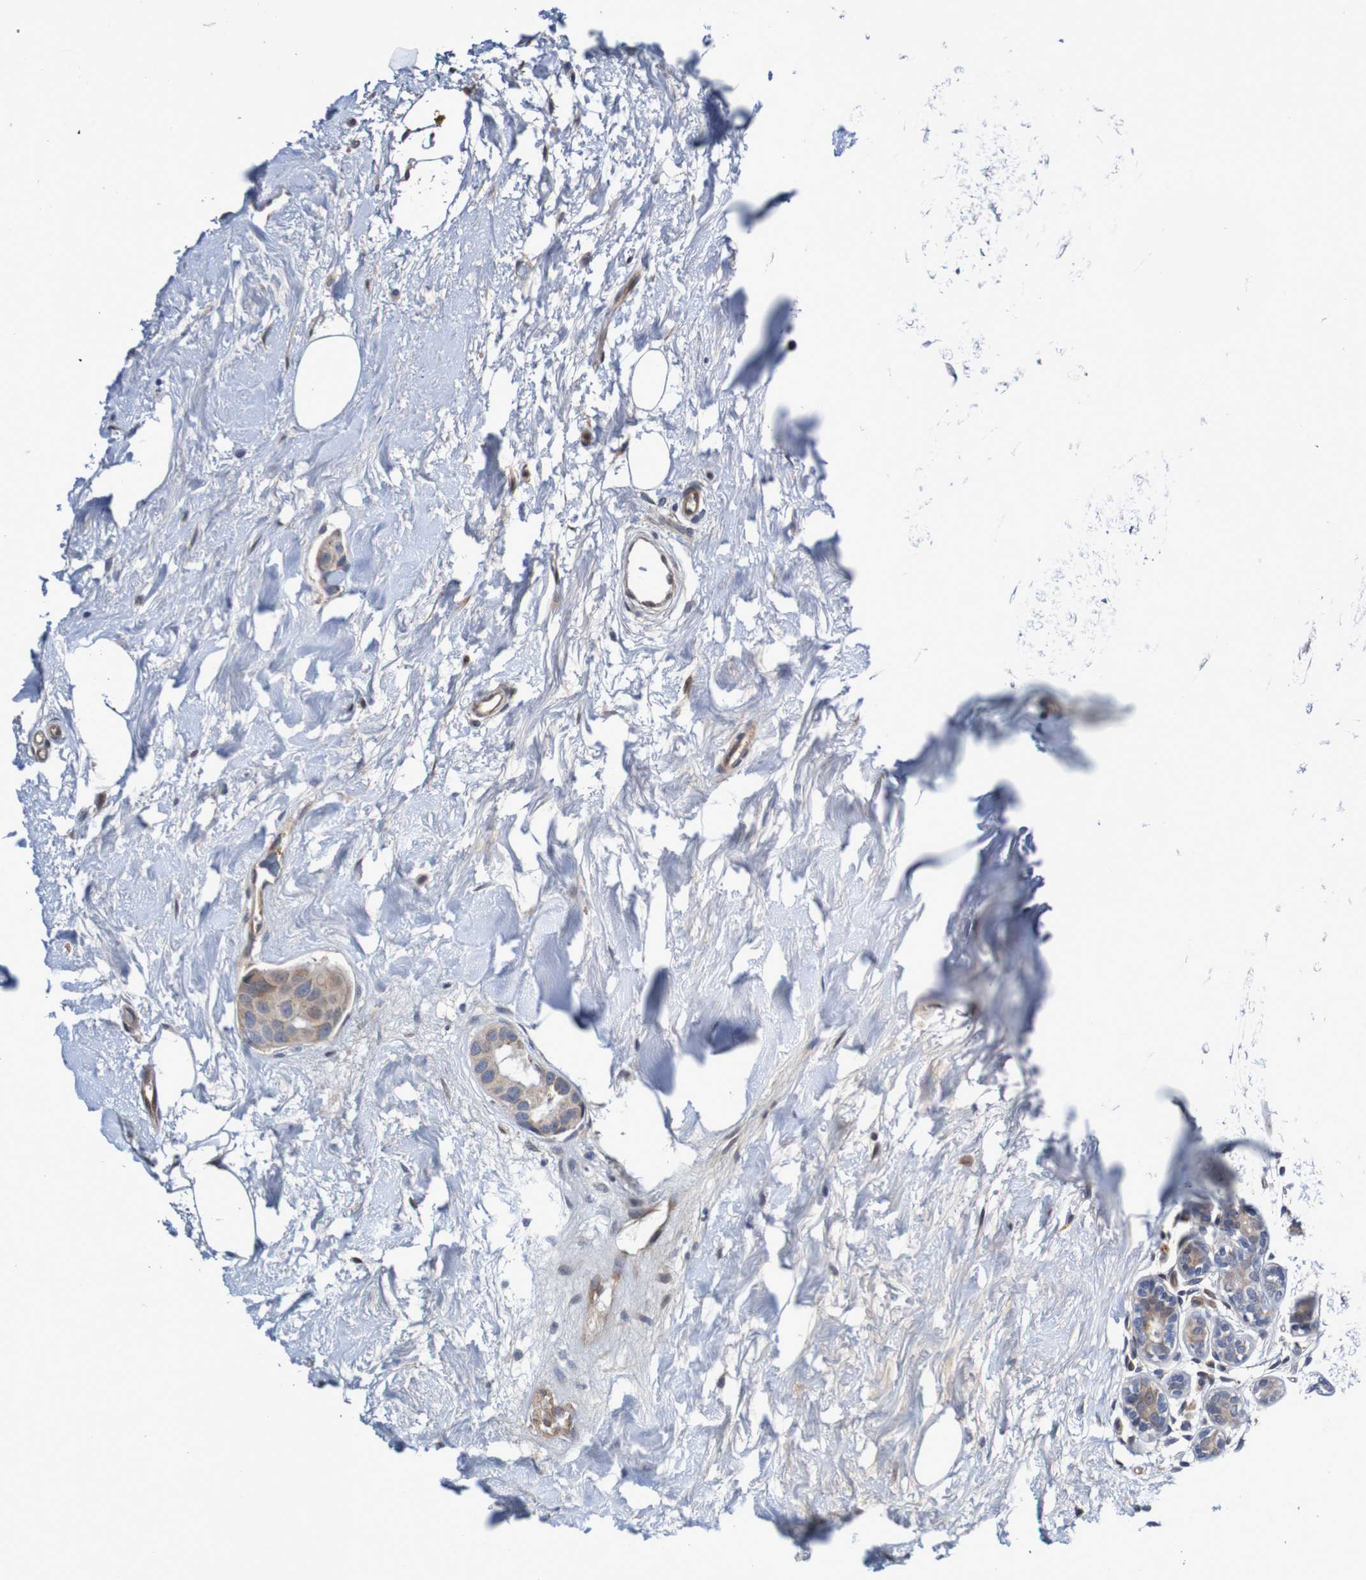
{"staining": {"intensity": "weak", "quantity": "<25%", "location": "cytoplasmic/membranous"}, "tissue": "breast cancer", "cell_type": "Tumor cells", "image_type": "cancer", "snomed": [{"axis": "morphology", "description": "Normal tissue, NOS"}, {"axis": "morphology", "description": "Duct carcinoma"}, {"axis": "topography", "description": "Breast"}], "caption": "This is a photomicrograph of immunohistochemistry (IHC) staining of breast infiltrating ductal carcinoma, which shows no staining in tumor cells. Brightfield microscopy of immunohistochemistry stained with DAB (brown) and hematoxylin (blue), captured at high magnification.", "gene": "CPED1", "patient": {"sex": "female", "age": 39}}